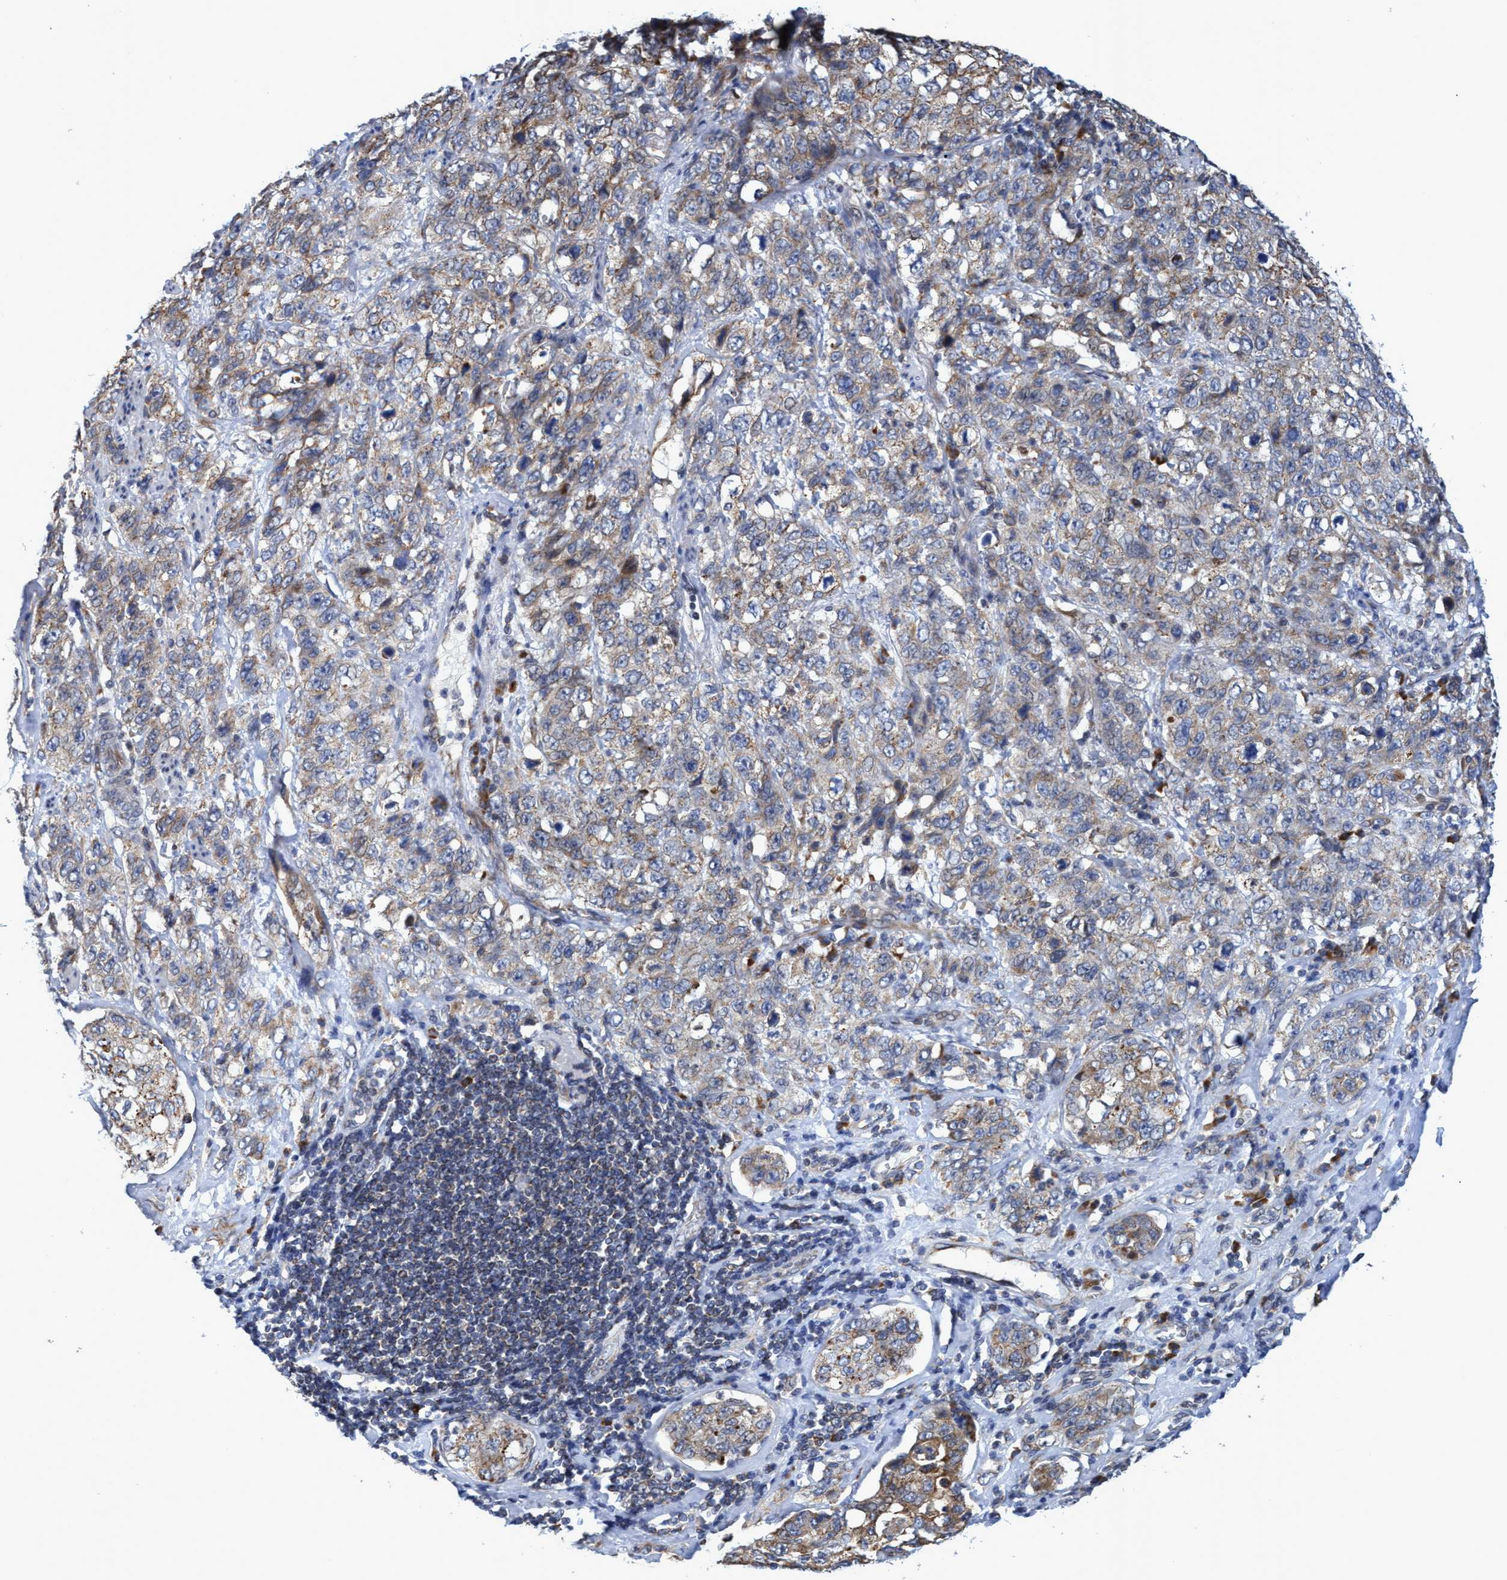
{"staining": {"intensity": "weak", "quantity": ">75%", "location": "cytoplasmic/membranous"}, "tissue": "stomach cancer", "cell_type": "Tumor cells", "image_type": "cancer", "snomed": [{"axis": "morphology", "description": "Adenocarcinoma, NOS"}, {"axis": "topography", "description": "Stomach"}], "caption": "DAB (3,3'-diaminobenzidine) immunohistochemical staining of human stomach cancer (adenocarcinoma) displays weak cytoplasmic/membranous protein expression in approximately >75% of tumor cells. (DAB (3,3'-diaminobenzidine) = brown stain, brightfield microscopy at high magnification).", "gene": "NAT16", "patient": {"sex": "male", "age": 48}}